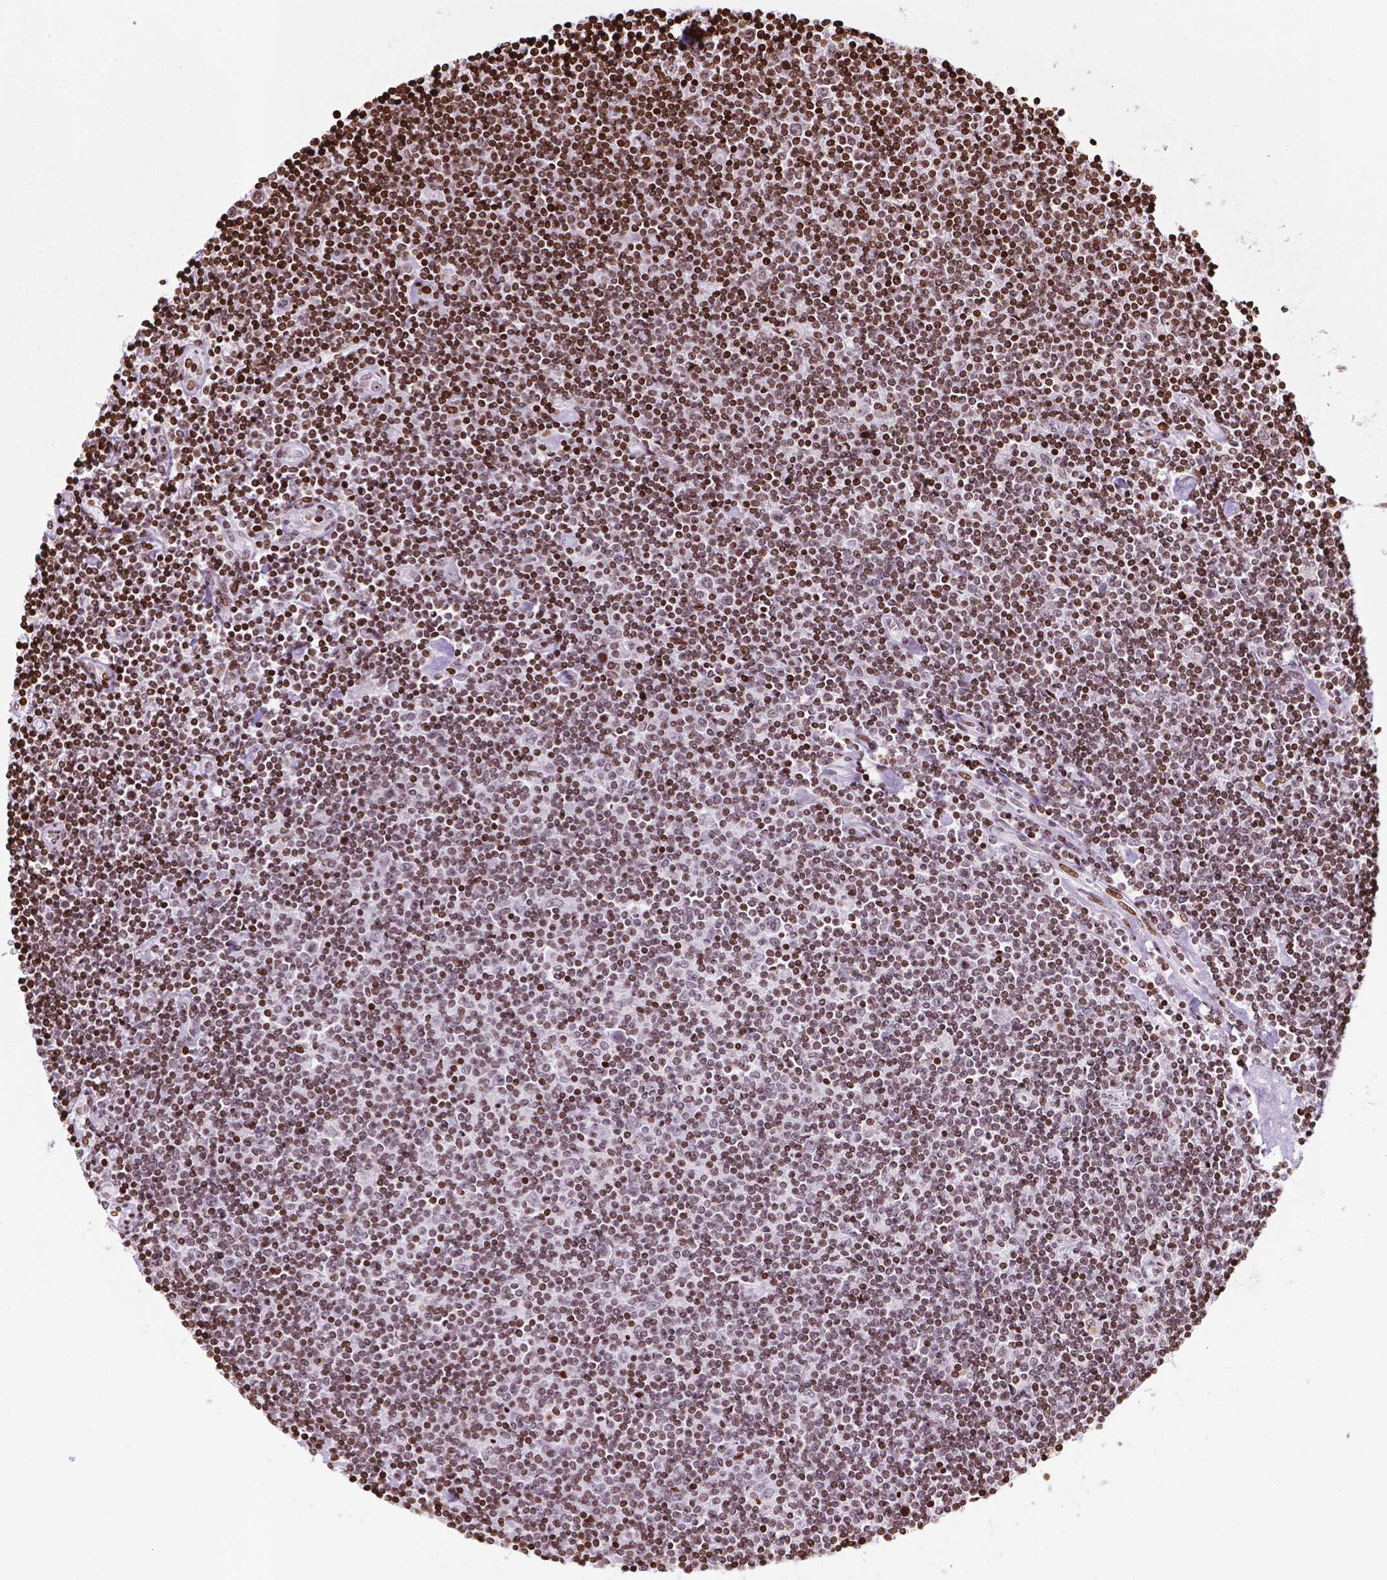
{"staining": {"intensity": "negative", "quantity": "none", "location": "none"}, "tissue": "lymphoma", "cell_type": "Tumor cells", "image_type": "cancer", "snomed": [{"axis": "morphology", "description": "Hodgkin's disease, NOS"}, {"axis": "topography", "description": "Lymph node"}], "caption": "The photomicrograph demonstrates no staining of tumor cells in lymphoma.", "gene": "TMEM250", "patient": {"sex": "male", "age": 40}}